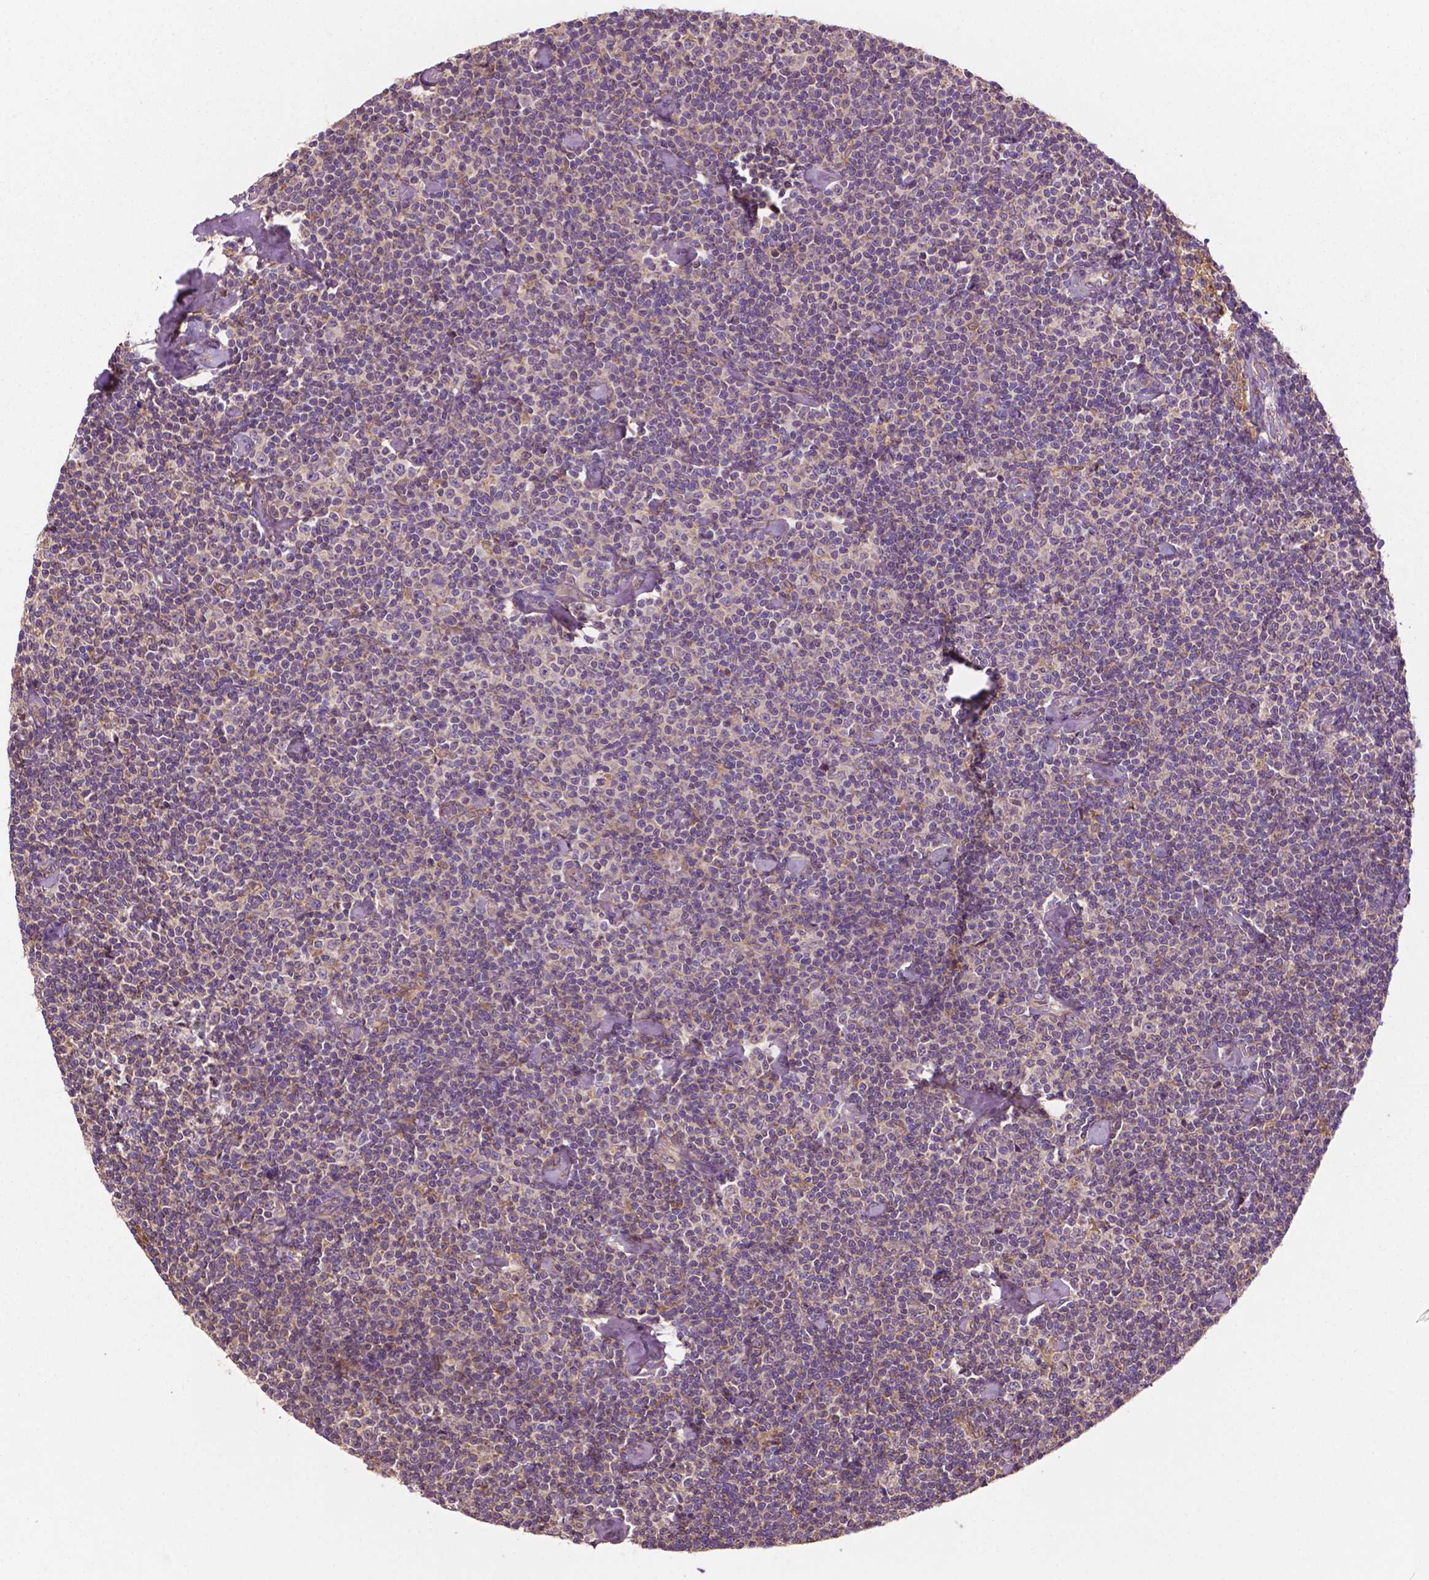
{"staining": {"intensity": "negative", "quantity": "none", "location": "none"}, "tissue": "lymphoma", "cell_type": "Tumor cells", "image_type": "cancer", "snomed": [{"axis": "morphology", "description": "Malignant lymphoma, non-Hodgkin's type, Low grade"}, {"axis": "topography", "description": "Lymph node"}], "caption": "IHC image of human lymphoma stained for a protein (brown), which displays no expression in tumor cells.", "gene": "GJA9", "patient": {"sex": "male", "age": 81}}